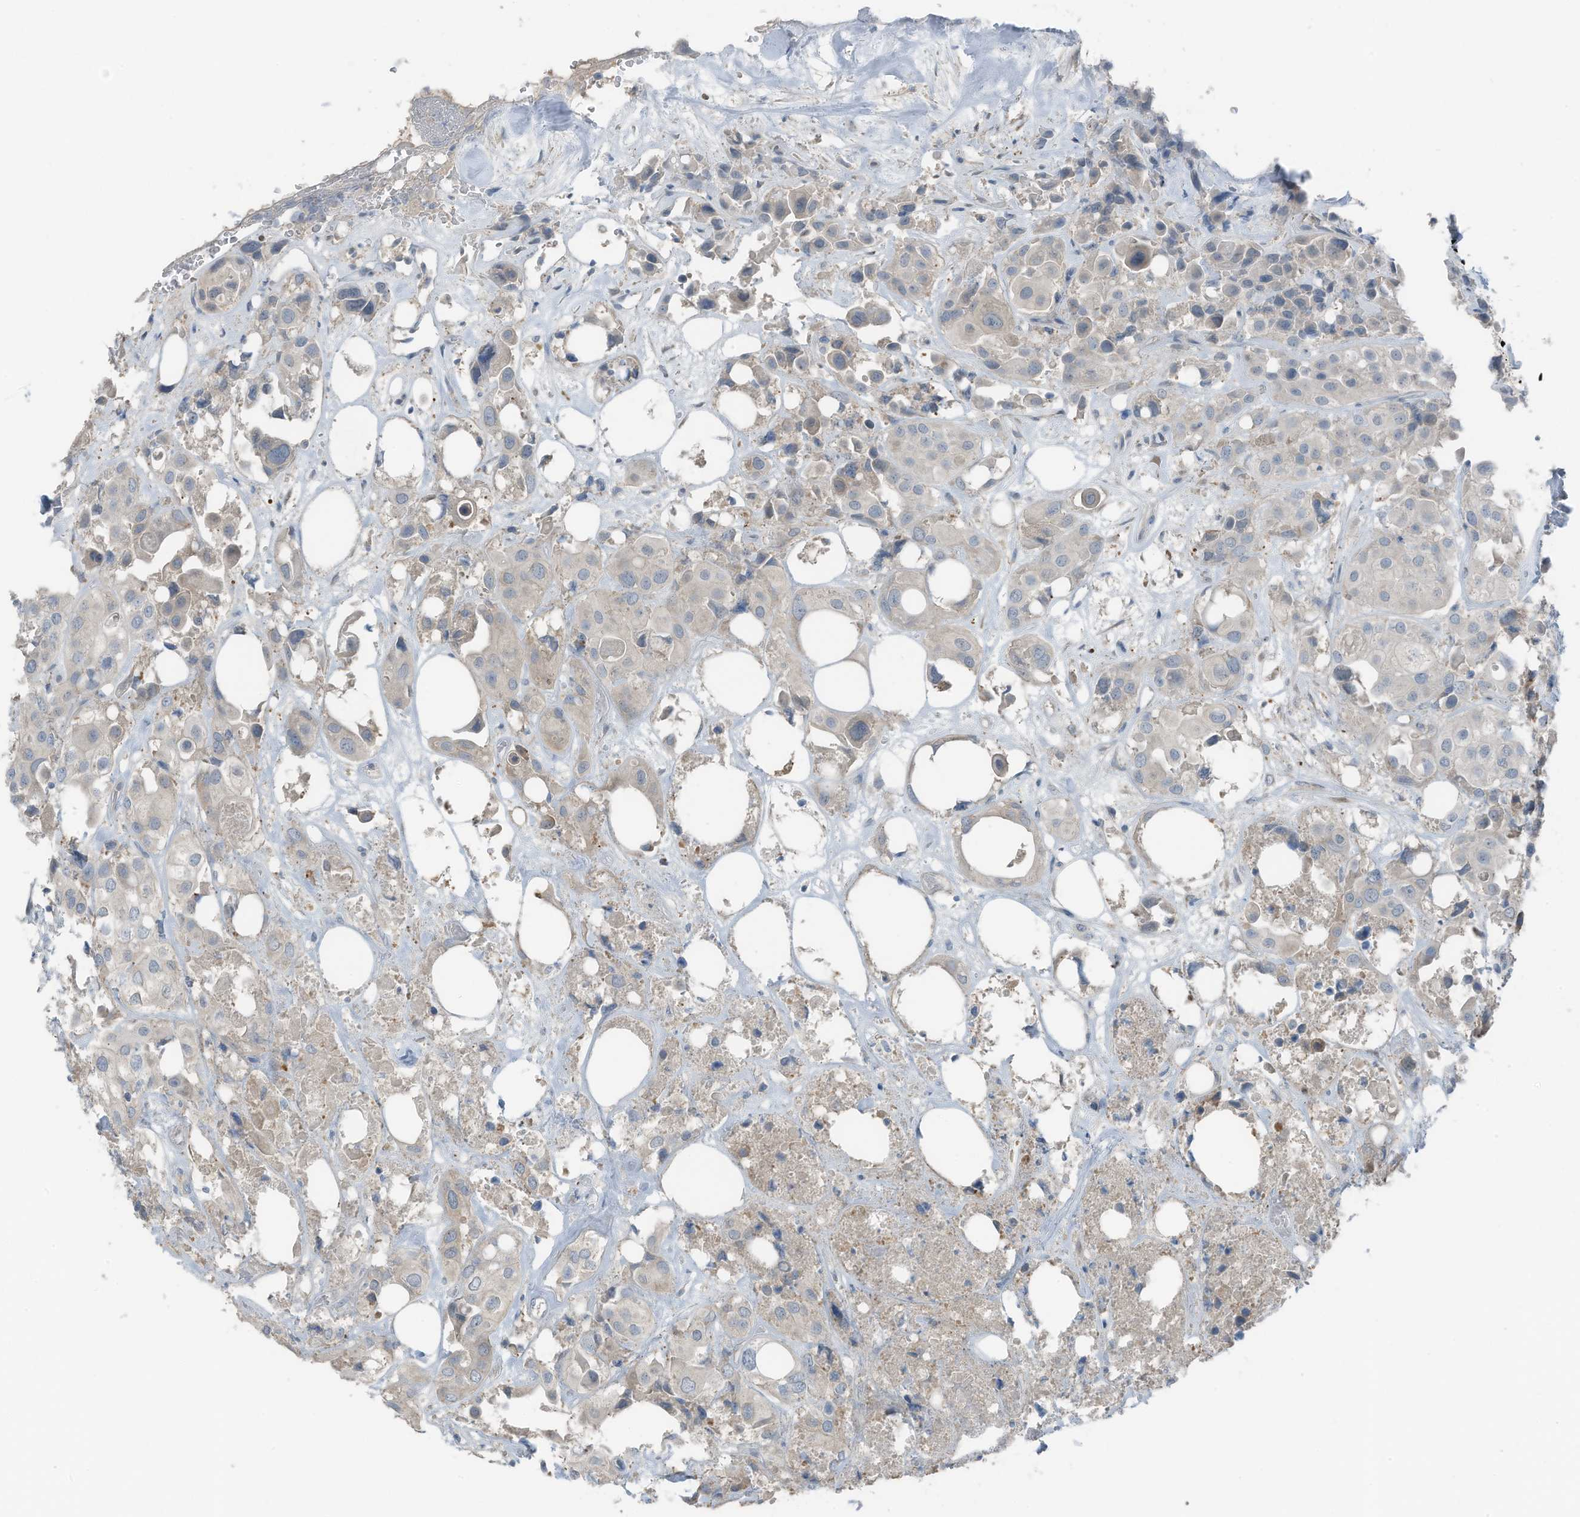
{"staining": {"intensity": "negative", "quantity": "none", "location": "none"}, "tissue": "urothelial cancer", "cell_type": "Tumor cells", "image_type": "cancer", "snomed": [{"axis": "morphology", "description": "Urothelial carcinoma, High grade"}, {"axis": "topography", "description": "Urinary bladder"}], "caption": "IHC of urothelial carcinoma (high-grade) exhibits no positivity in tumor cells.", "gene": "ARHGEF33", "patient": {"sex": "male", "age": 64}}